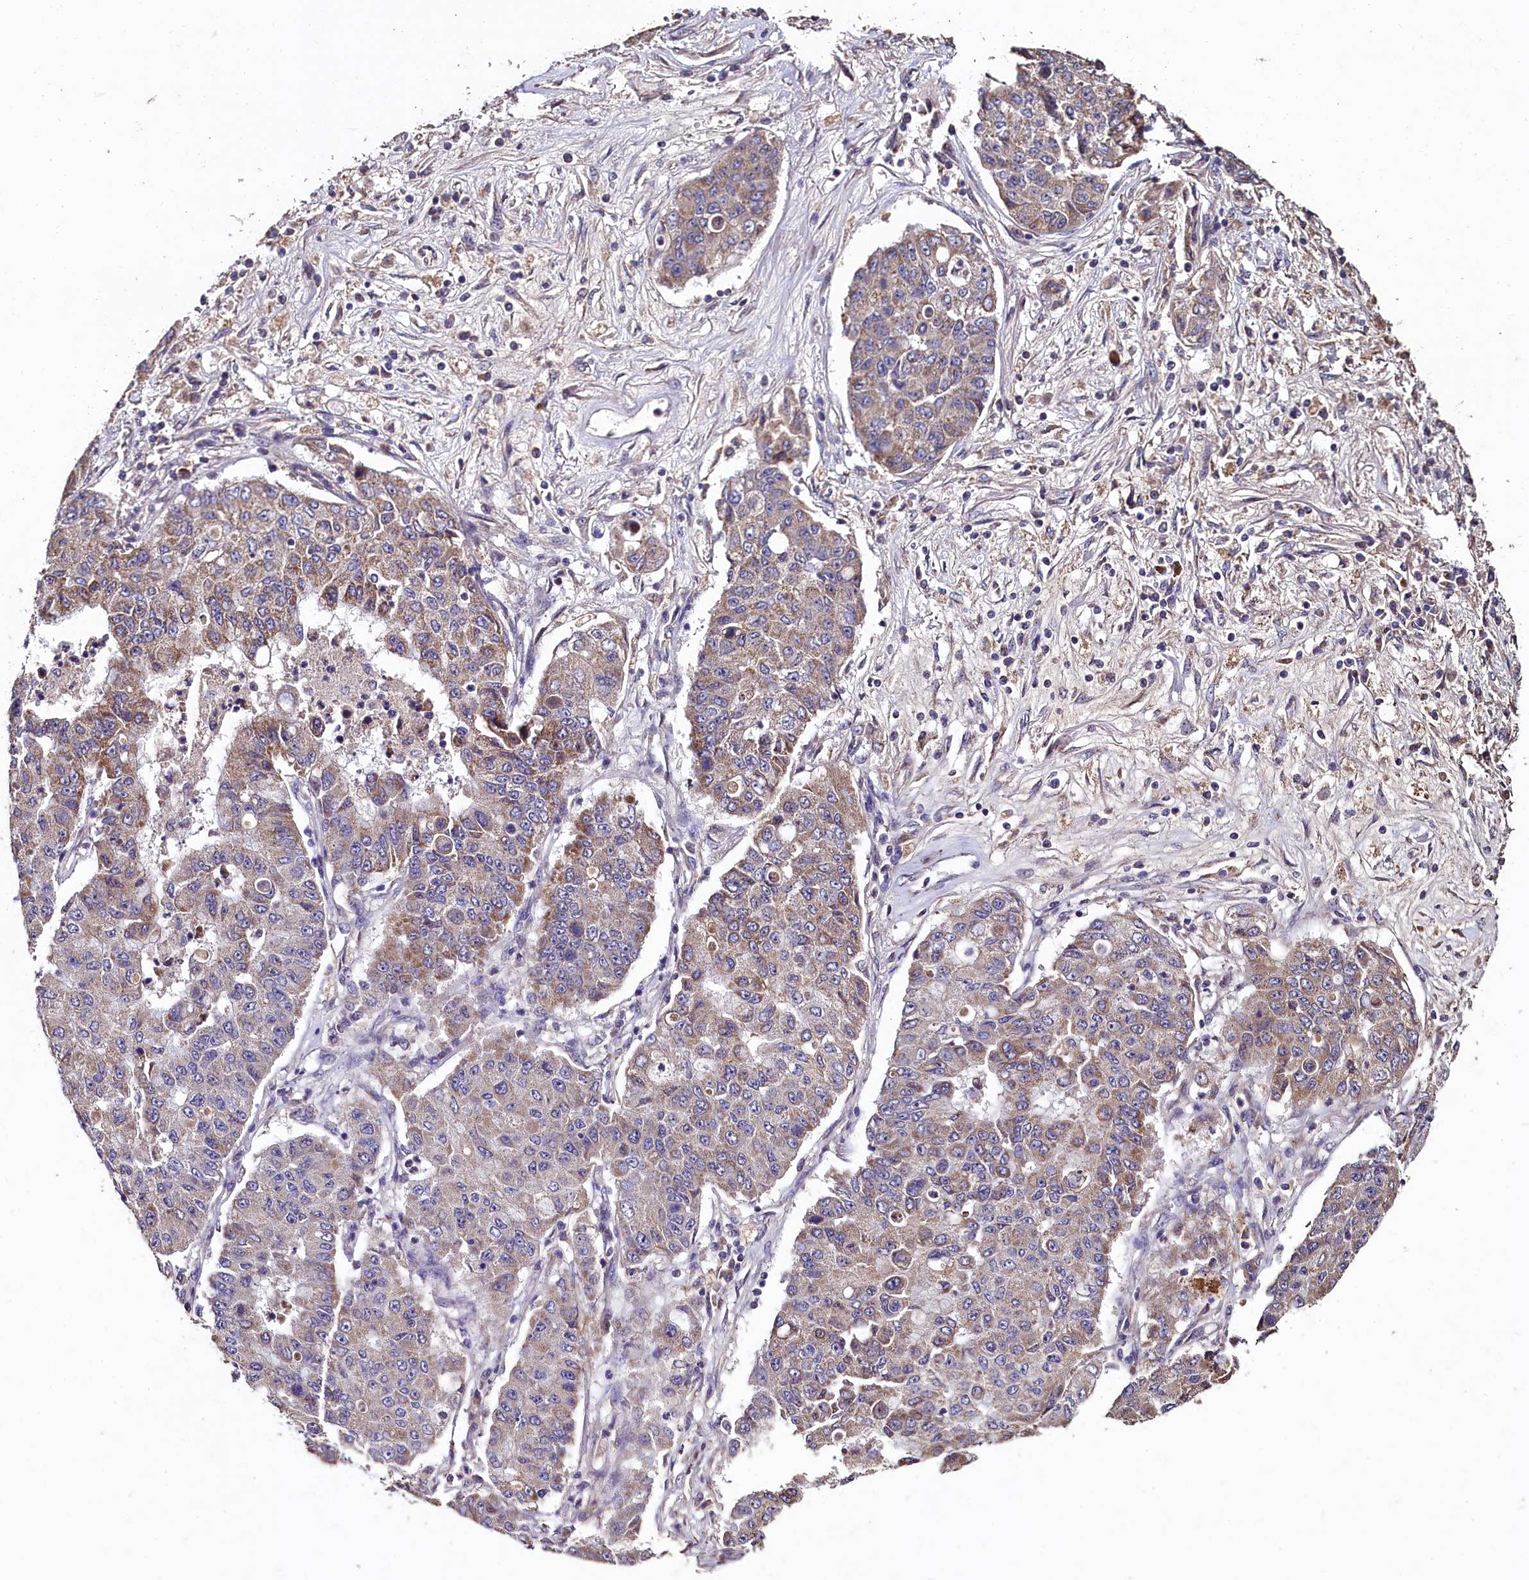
{"staining": {"intensity": "moderate", "quantity": ">75%", "location": "cytoplasmic/membranous"}, "tissue": "lung cancer", "cell_type": "Tumor cells", "image_type": "cancer", "snomed": [{"axis": "morphology", "description": "Squamous cell carcinoma, NOS"}, {"axis": "topography", "description": "Lung"}], "caption": "IHC micrograph of neoplastic tissue: human lung squamous cell carcinoma stained using immunohistochemistry reveals medium levels of moderate protein expression localized specifically in the cytoplasmic/membranous of tumor cells, appearing as a cytoplasmic/membranous brown color.", "gene": "COQ9", "patient": {"sex": "male", "age": 74}}